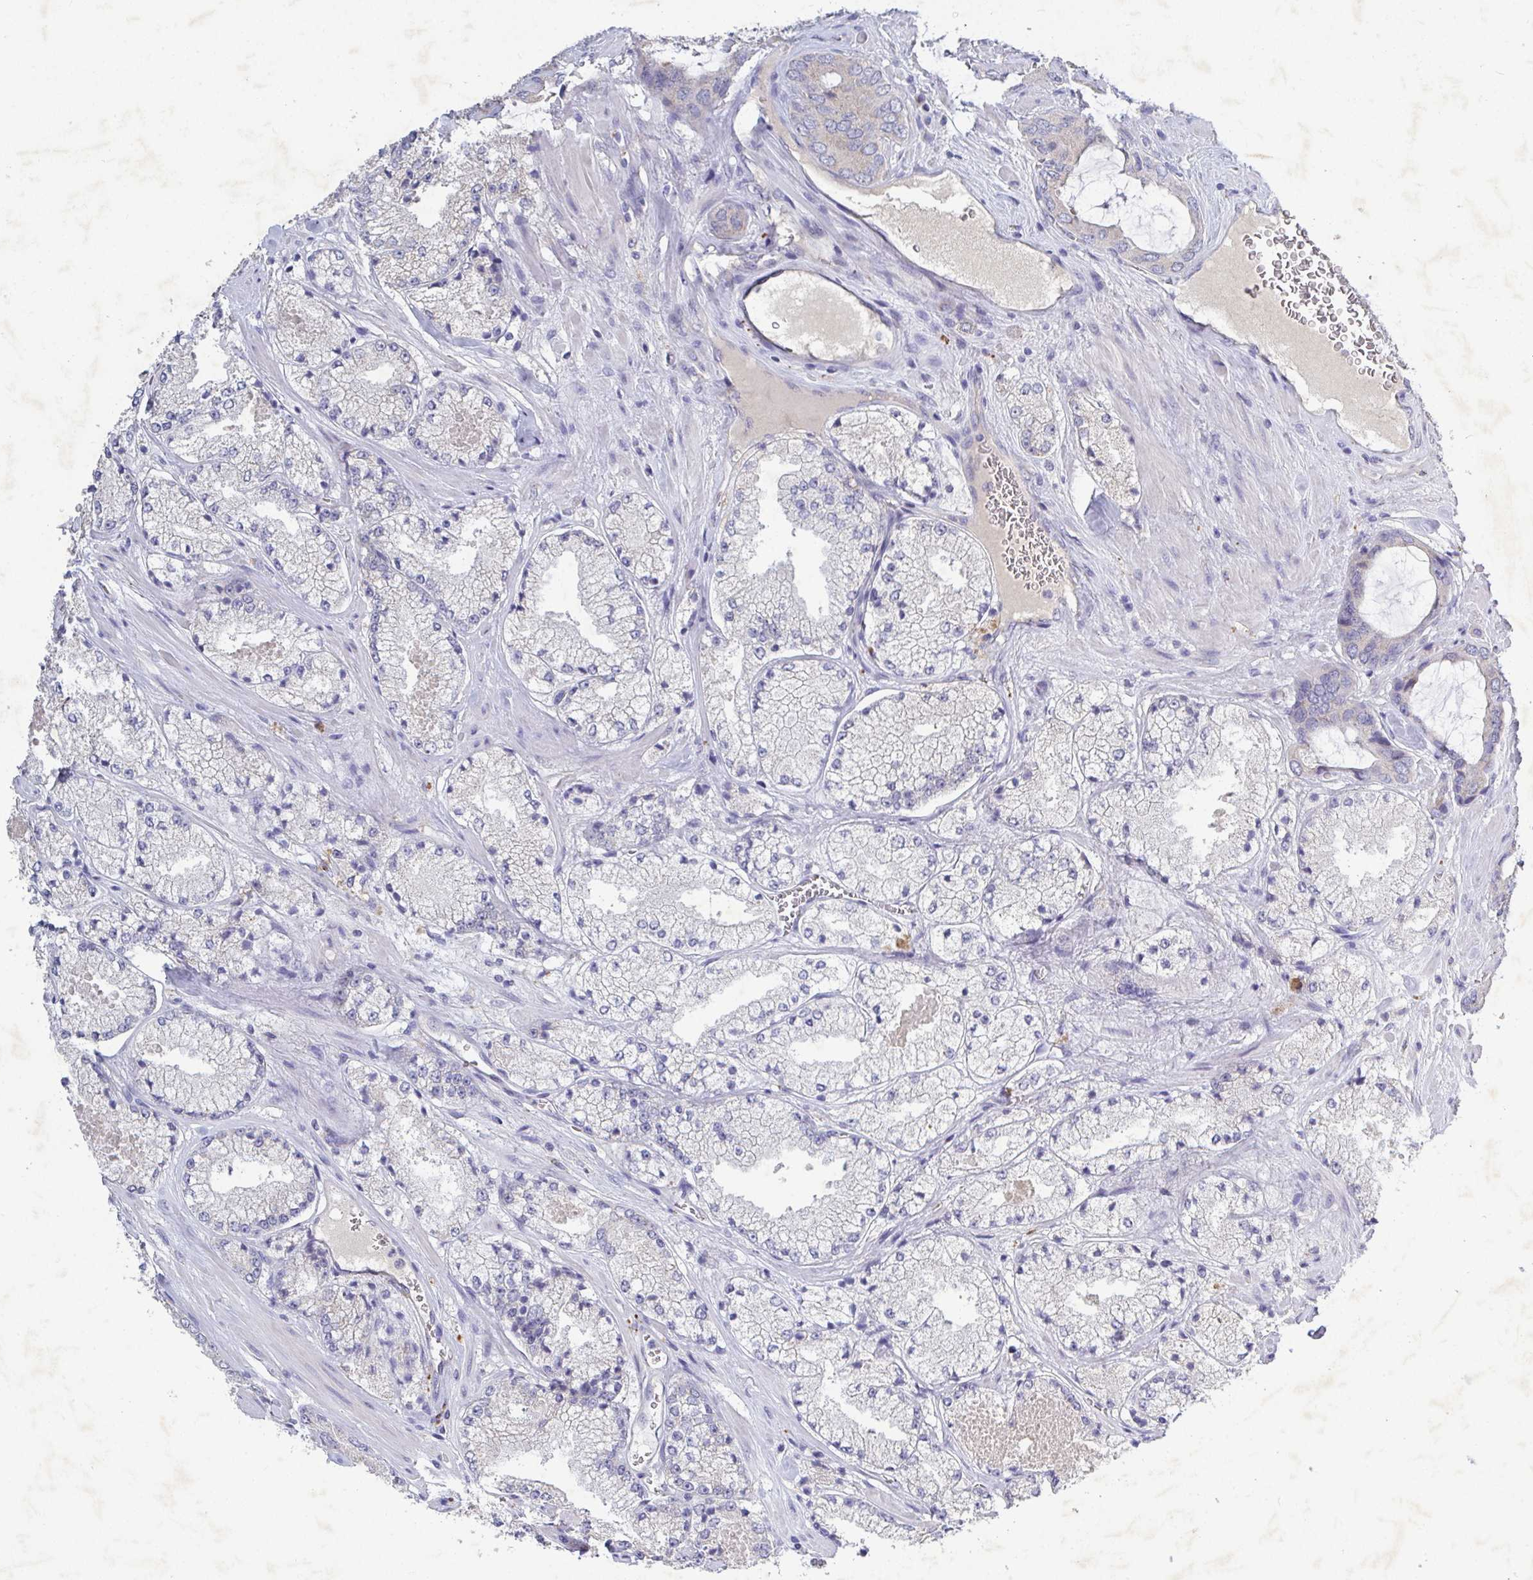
{"staining": {"intensity": "negative", "quantity": "none", "location": "none"}, "tissue": "prostate cancer", "cell_type": "Tumor cells", "image_type": "cancer", "snomed": [{"axis": "morphology", "description": "Adenocarcinoma, High grade"}, {"axis": "topography", "description": "Prostate"}], "caption": "High magnification brightfield microscopy of prostate adenocarcinoma (high-grade) stained with DAB (3,3'-diaminobenzidine) (brown) and counterstained with hematoxylin (blue): tumor cells show no significant staining. (DAB (3,3'-diaminobenzidine) immunohistochemistry (IHC) visualized using brightfield microscopy, high magnification).", "gene": "GALNT13", "patient": {"sex": "male", "age": 63}}